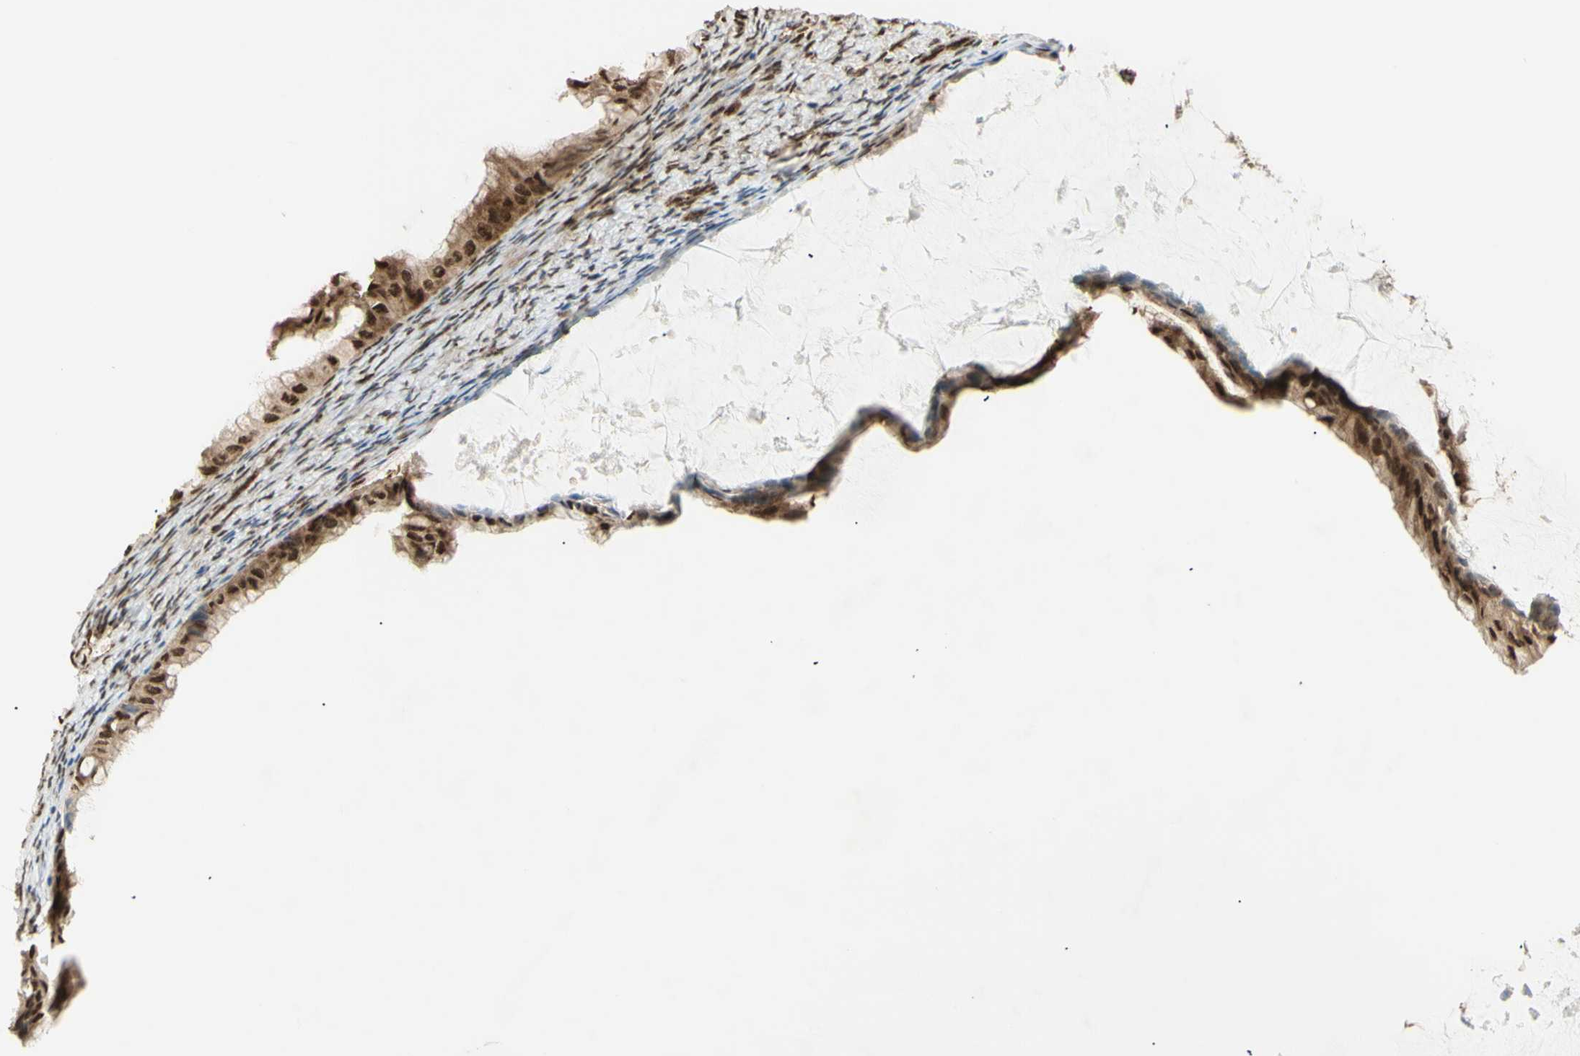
{"staining": {"intensity": "moderate", "quantity": ">75%", "location": "nuclear"}, "tissue": "ovarian cancer", "cell_type": "Tumor cells", "image_type": "cancer", "snomed": [{"axis": "morphology", "description": "Cystadenocarcinoma, mucinous, NOS"}, {"axis": "topography", "description": "Ovary"}], "caption": "This is an image of immunohistochemistry (IHC) staining of mucinous cystadenocarcinoma (ovarian), which shows moderate staining in the nuclear of tumor cells.", "gene": "ZMYM6", "patient": {"sex": "female", "age": 61}}